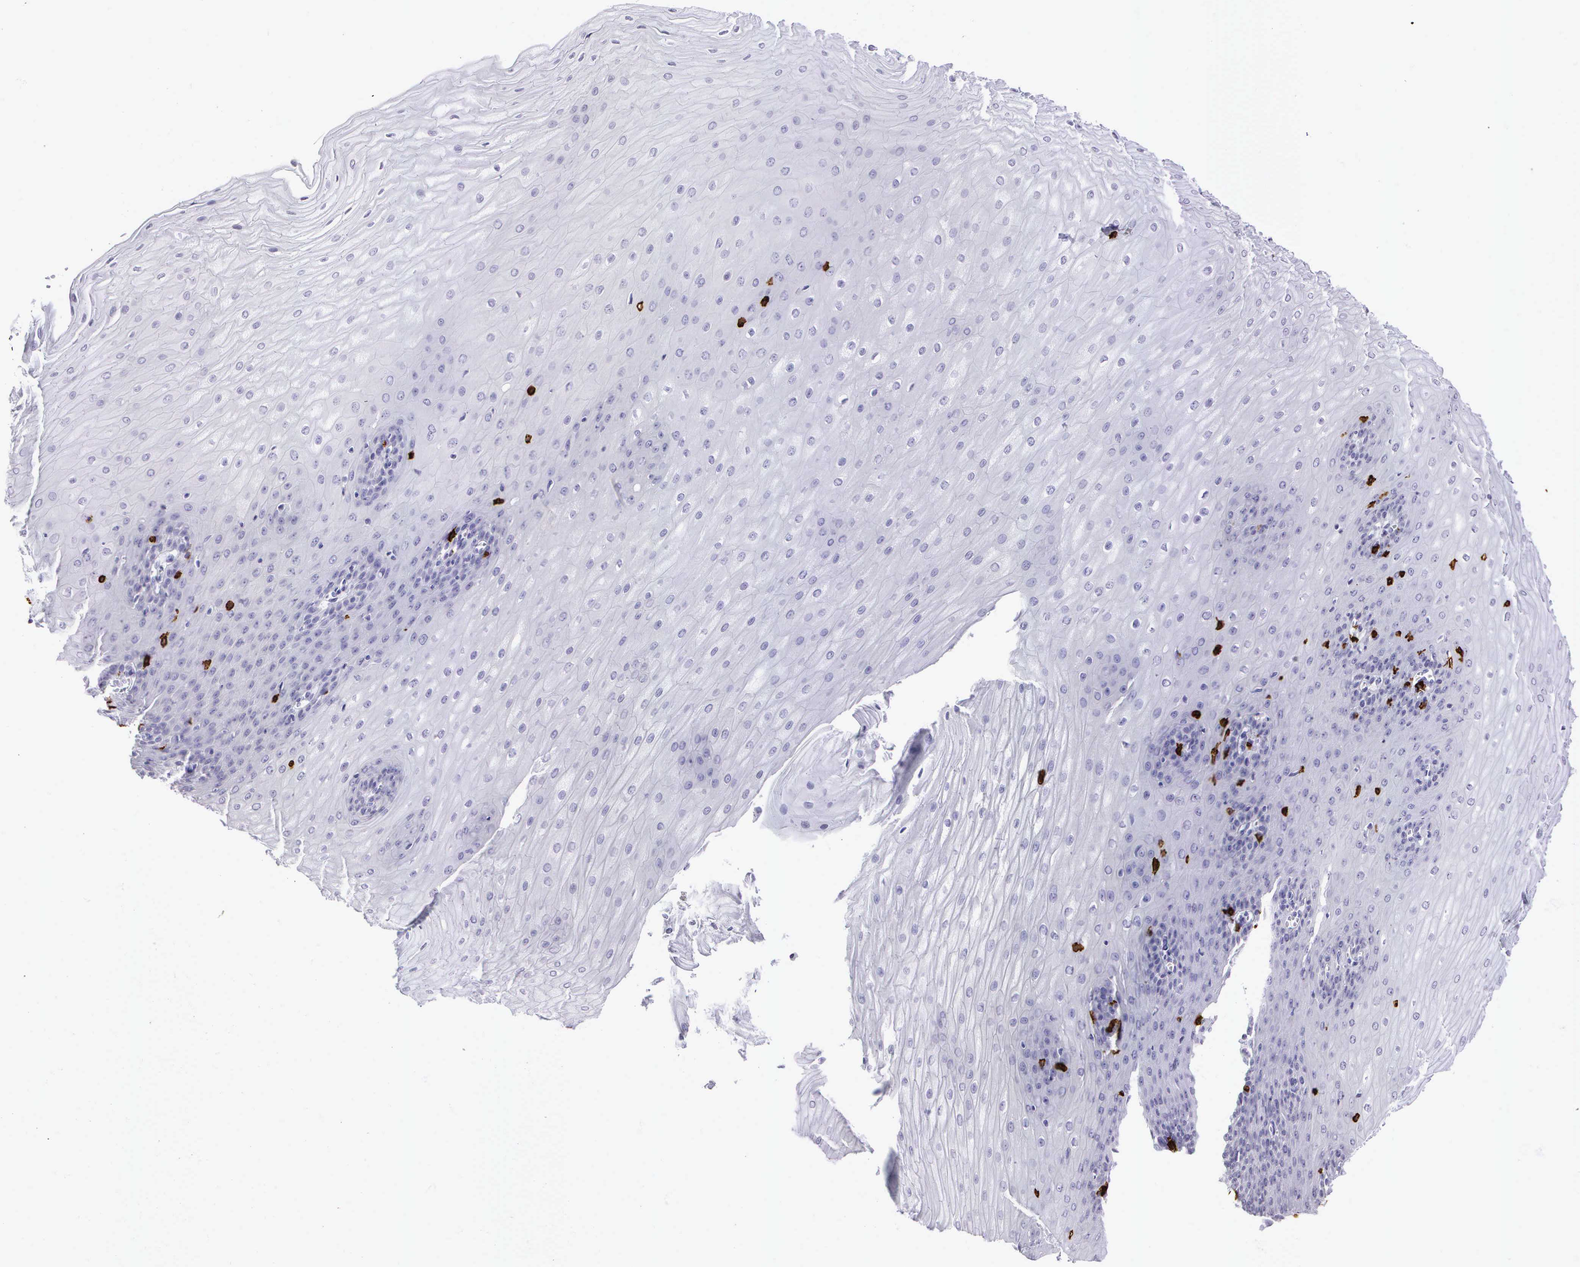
{"staining": {"intensity": "negative", "quantity": "none", "location": "none"}, "tissue": "esophagus", "cell_type": "Squamous epithelial cells", "image_type": "normal", "snomed": [{"axis": "morphology", "description": "Normal tissue, NOS"}, {"axis": "topography", "description": "Esophagus"}], "caption": "This is a micrograph of immunohistochemistry (IHC) staining of benign esophagus, which shows no expression in squamous epithelial cells. (DAB (3,3'-diaminobenzidine) immunohistochemistry (IHC) with hematoxylin counter stain).", "gene": "CD8A", "patient": {"sex": "male", "age": 65}}